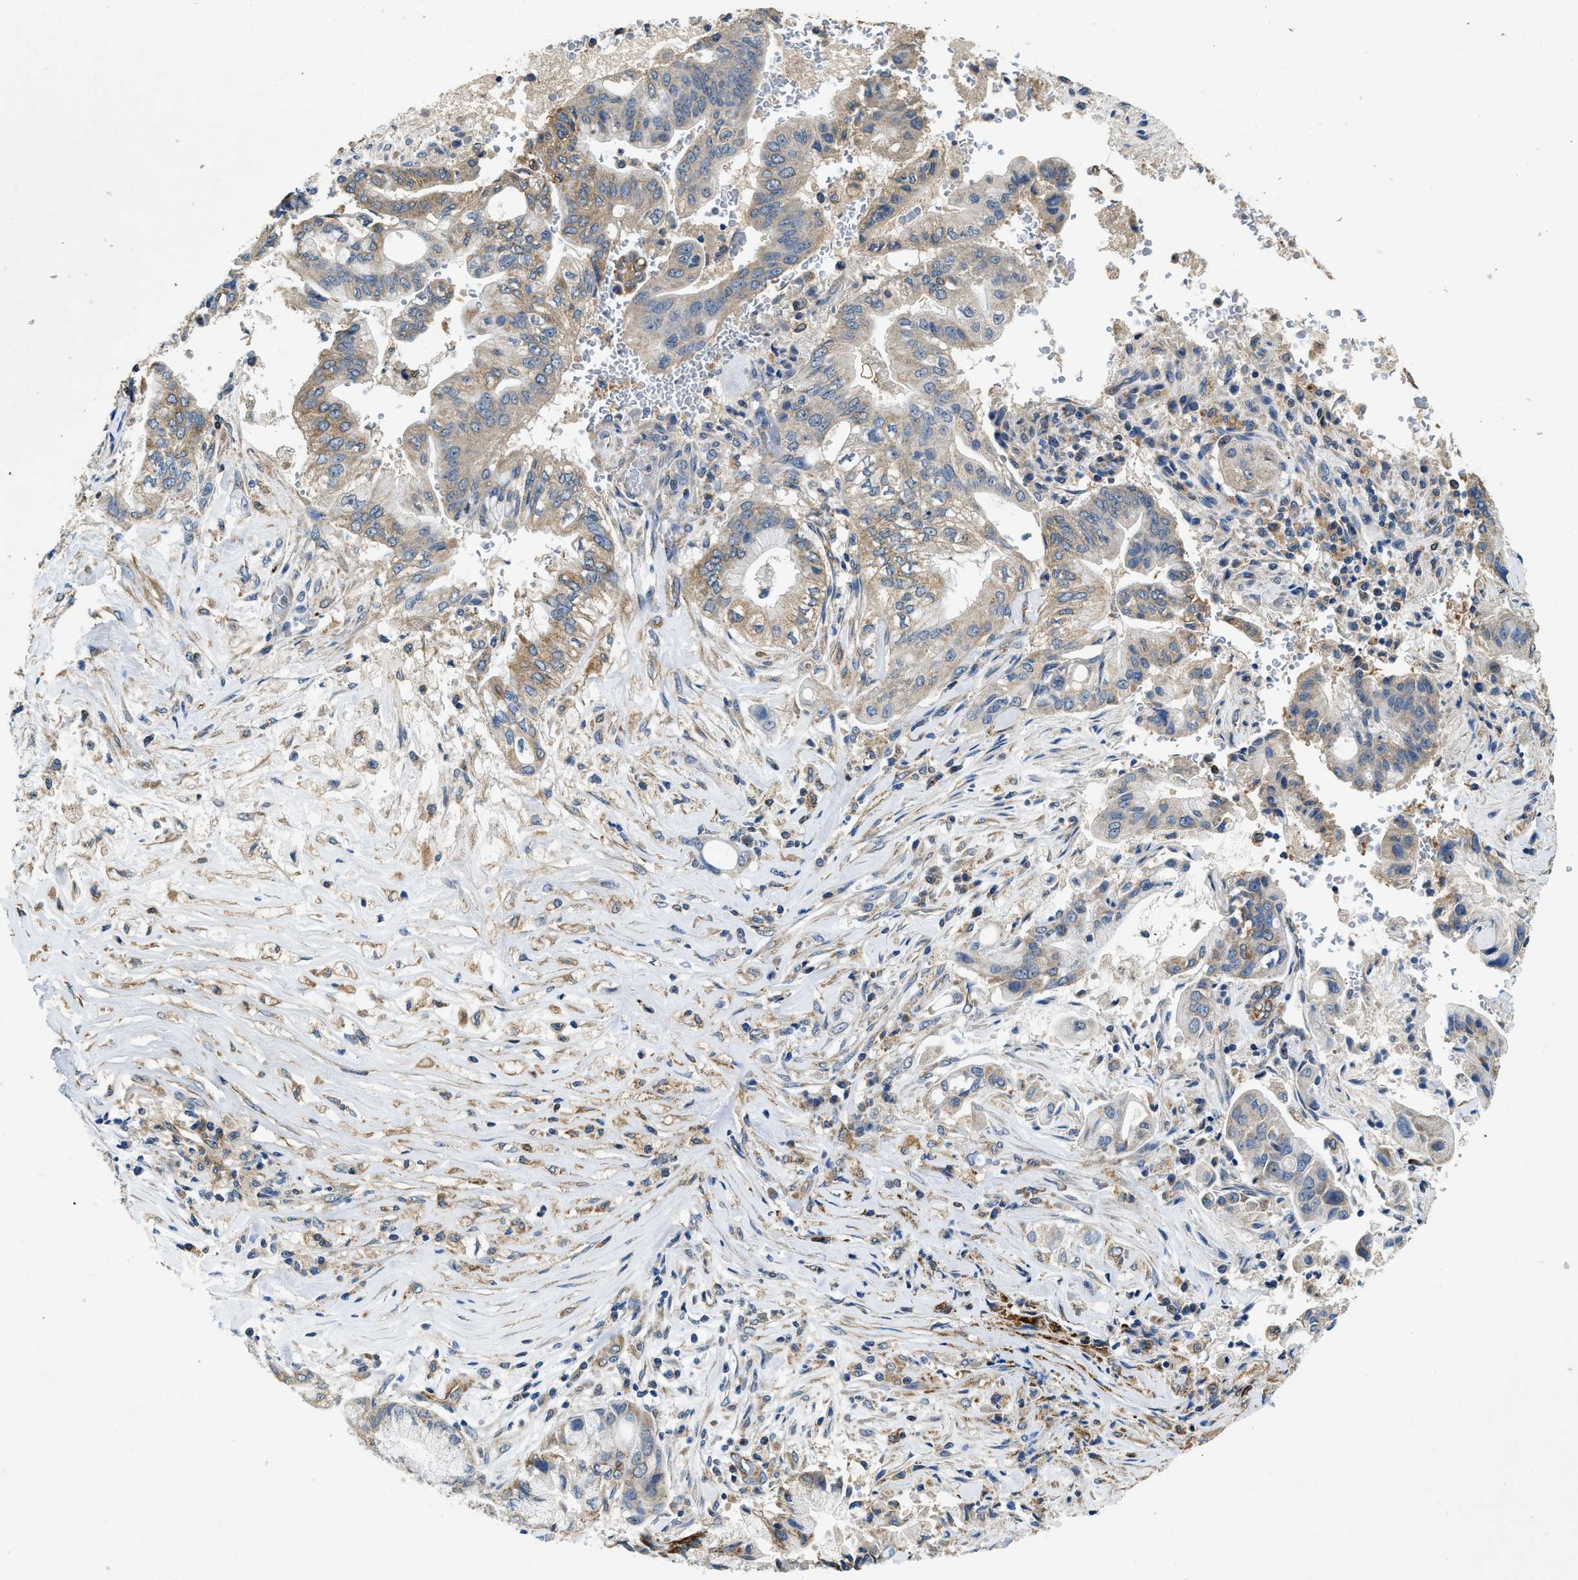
{"staining": {"intensity": "strong", "quantity": "25%-75%", "location": "cytoplasmic/membranous"}, "tissue": "pancreatic cancer", "cell_type": "Tumor cells", "image_type": "cancer", "snomed": [{"axis": "morphology", "description": "Adenocarcinoma, NOS"}, {"axis": "topography", "description": "Pancreas"}], "caption": "High-power microscopy captured an immunohistochemistry (IHC) photomicrograph of adenocarcinoma (pancreatic), revealing strong cytoplasmic/membranous staining in about 25%-75% of tumor cells.", "gene": "CDK15", "patient": {"sex": "female", "age": 73}}